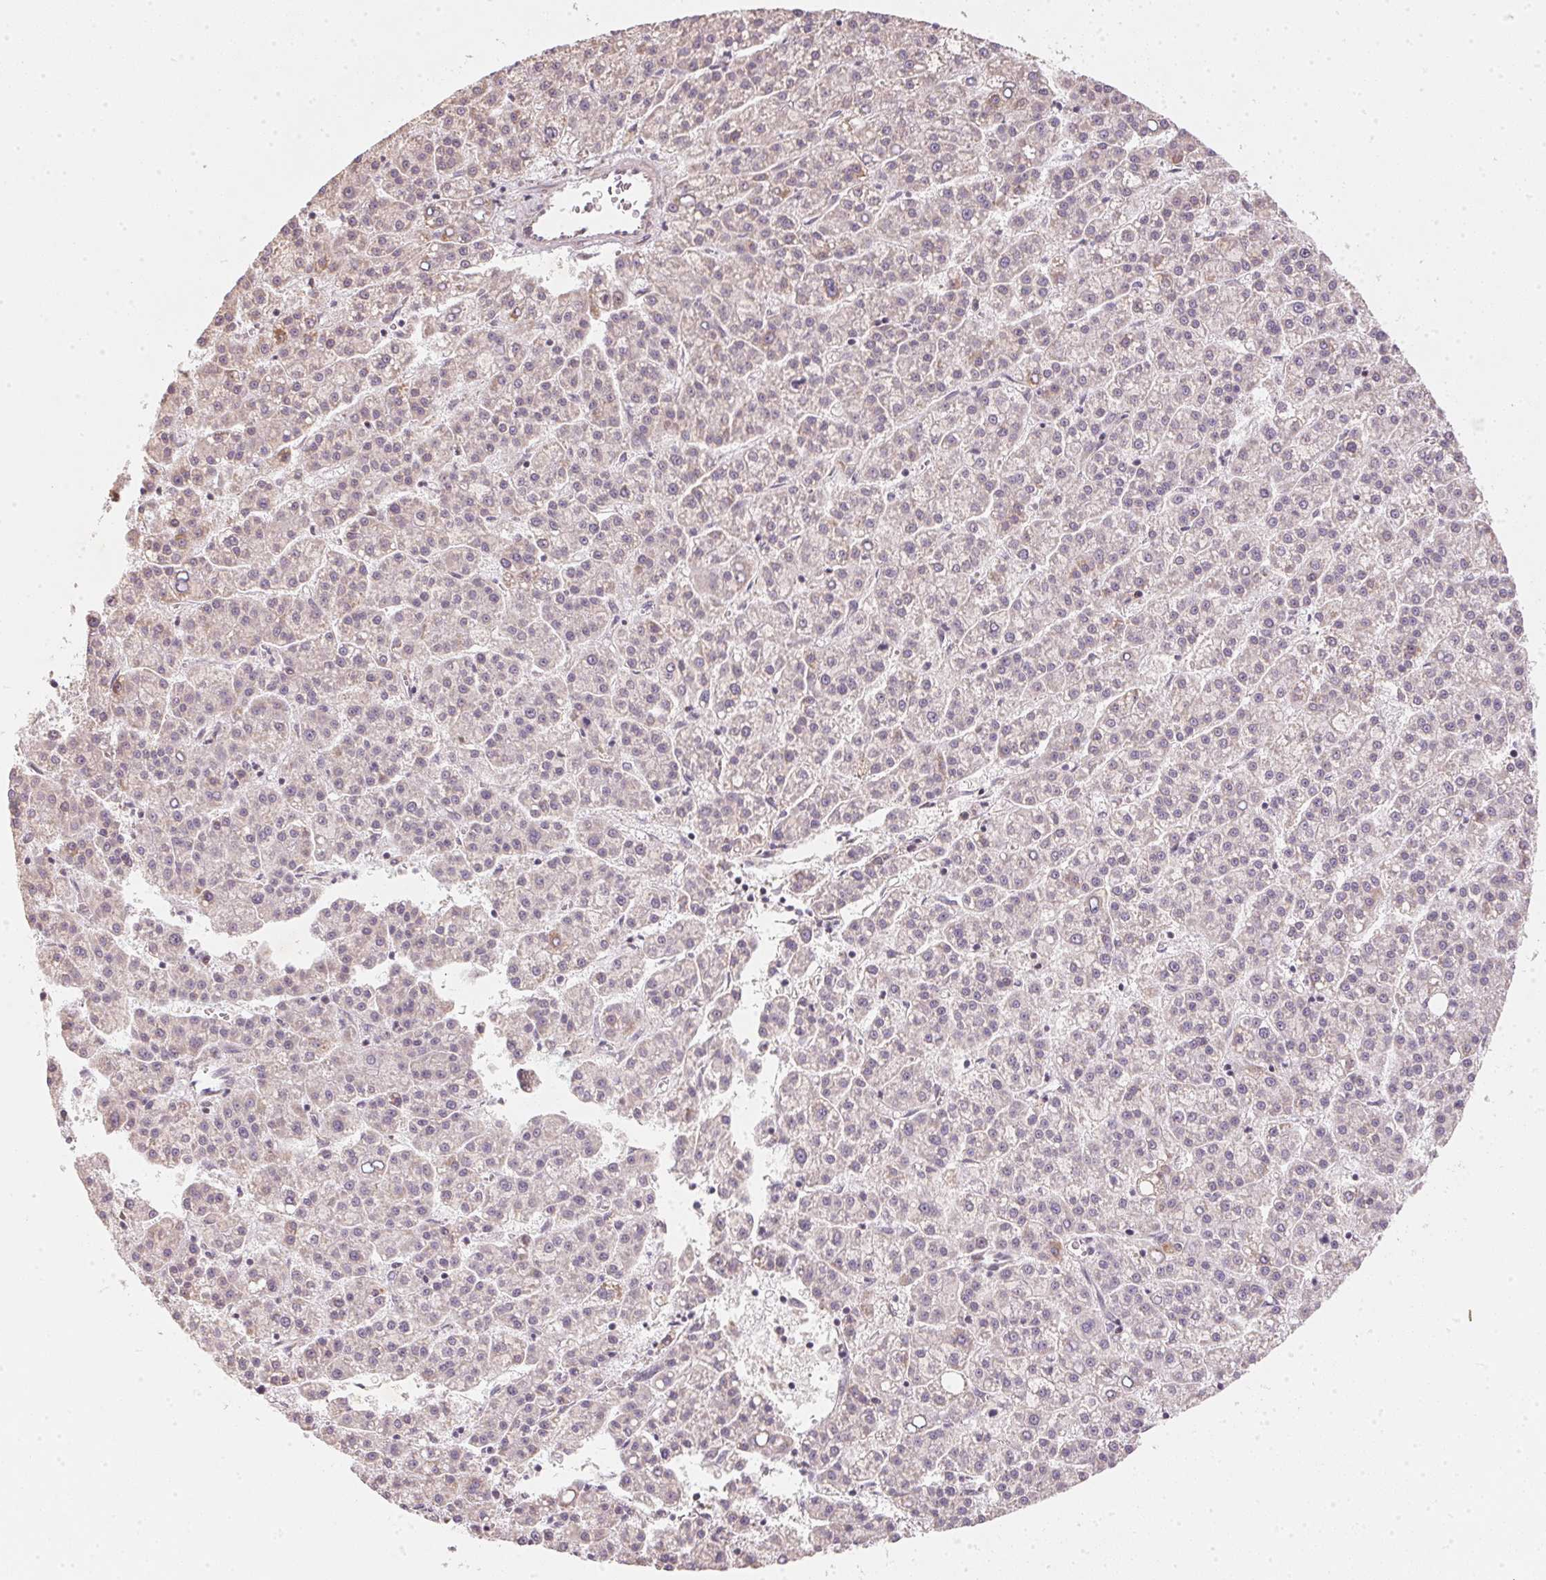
{"staining": {"intensity": "negative", "quantity": "none", "location": "none"}, "tissue": "liver cancer", "cell_type": "Tumor cells", "image_type": "cancer", "snomed": [{"axis": "morphology", "description": "Carcinoma, Hepatocellular, NOS"}, {"axis": "topography", "description": "Liver"}], "caption": "A high-resolution photomicrograph shows IHC staining of liver cancer (hepatocellular carcinoma), which displays no significant staining in tumor cells.", "gene": "VWA5B2", "patient": {"sex": "female", "age": 58}}